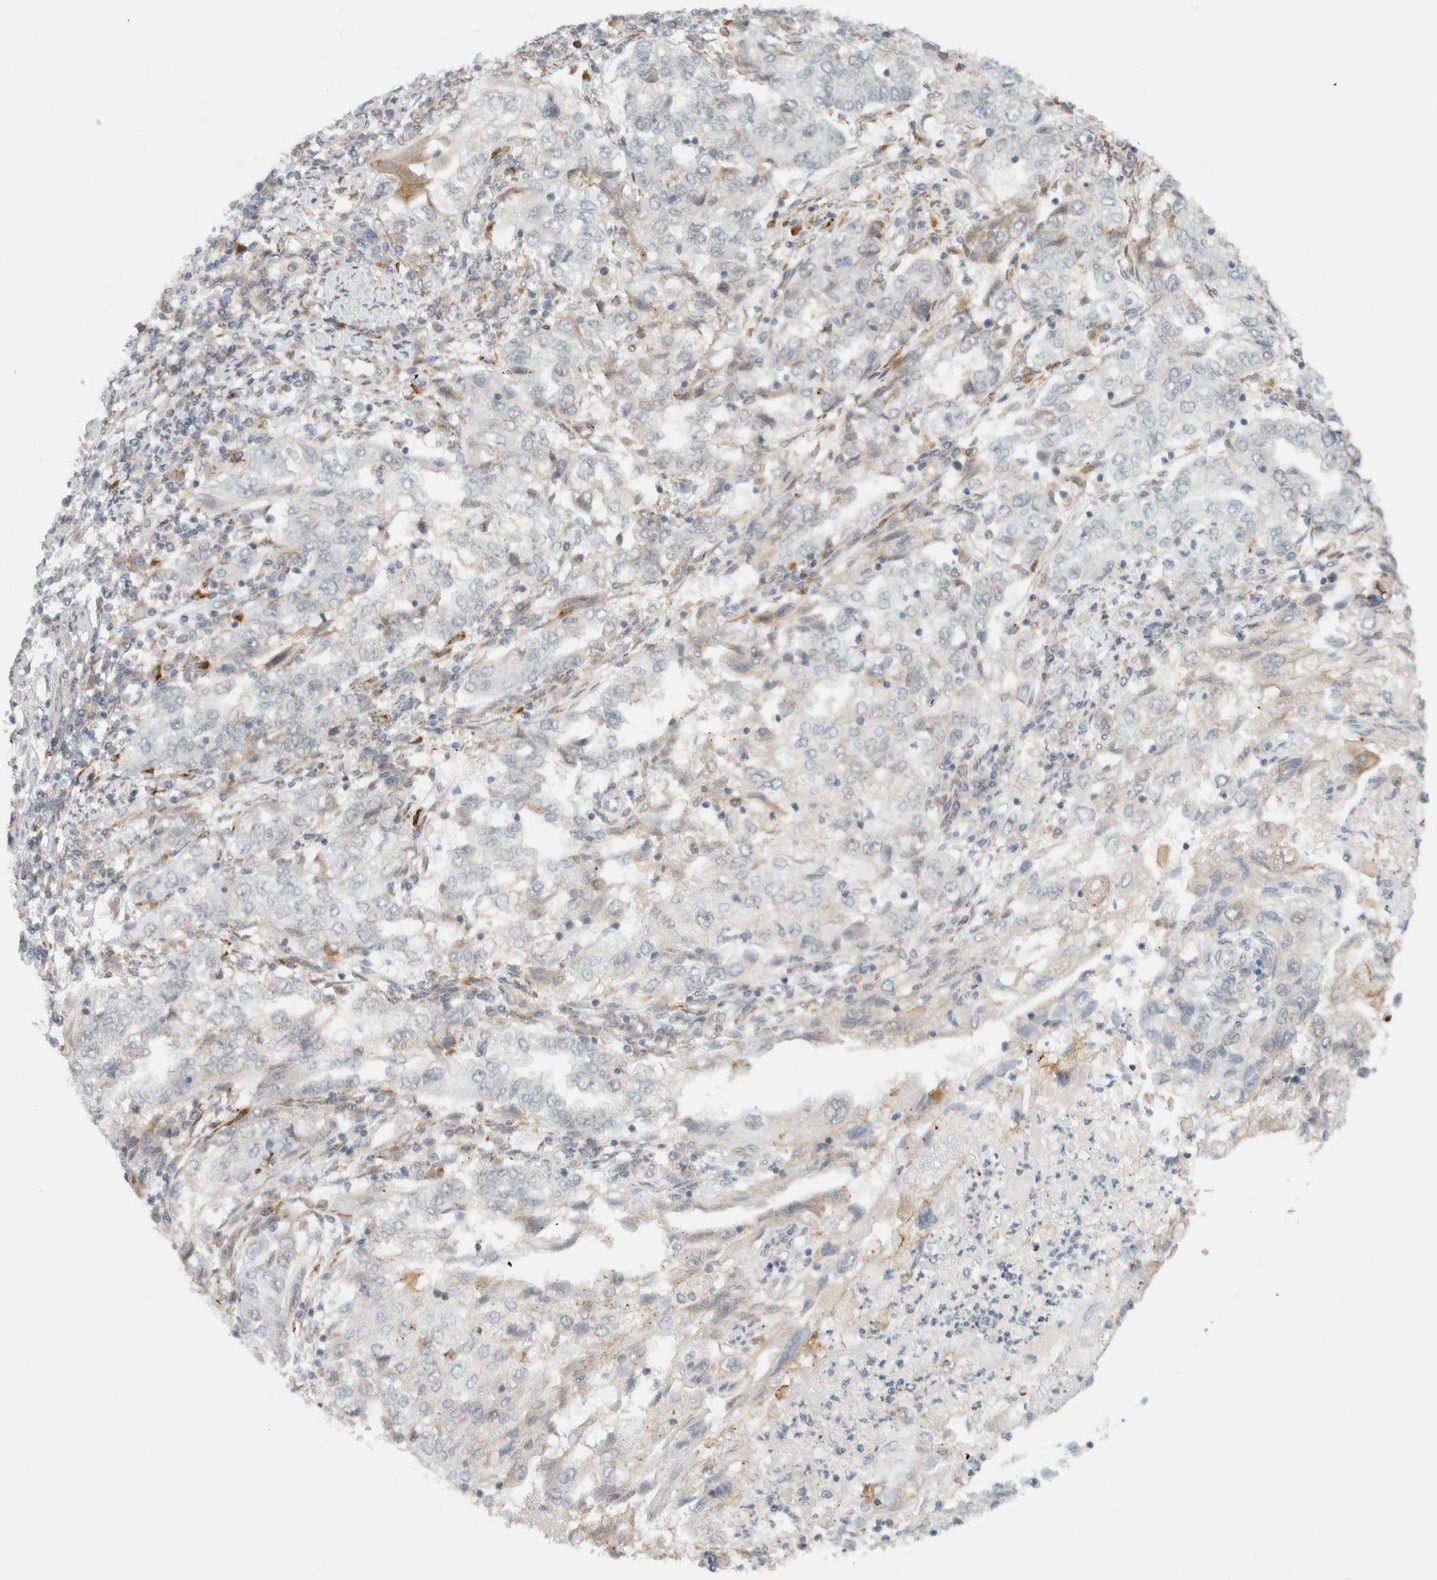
{"staining": {"intensity": "negative", "quantity": "none", "location": "none"}, "tissue": "endometrial cancer", "cell_type": "Tumor cells", "image_type": "cancer", "snomed": [{"axis": "morphology", "description": "Adenocarcinoma, NOS"}, {"axis": "topography", "description": "Endometrium"}], "caption": "Human endometrial cancer stained for a protein using IHC displays no positivity in tumor cells.", "gene": "ITPRID1", "patient": {"sex": "female", "age": 49}}